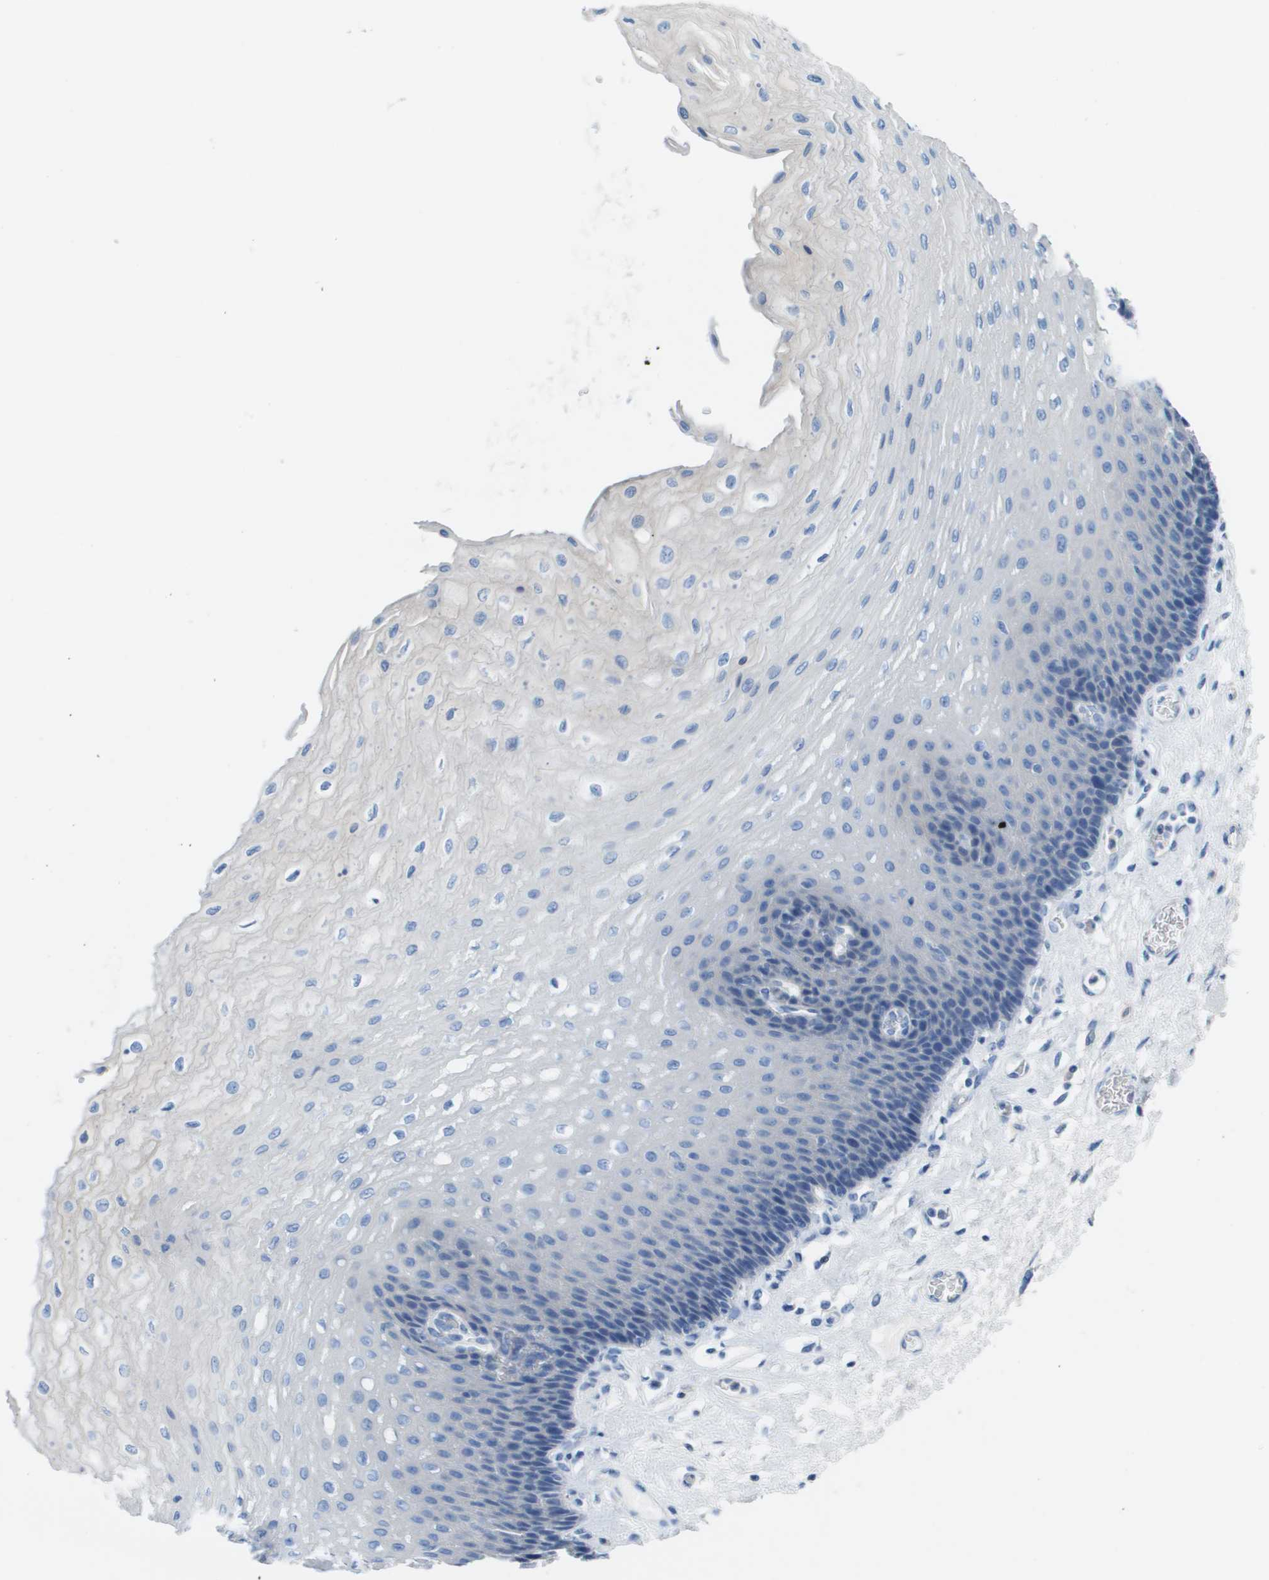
{"staining": {"intensity": "negative", "quantity": "none", "location": "none"}, "tissue": "esophagus", "cell_type": "Squamous epithelial cells", "image_type": "normal", "snomed": [{"axis": "morphology", "description": "Normal tissue, NOS"}, {"axis": "topography", "description": "Esophagus"}], "caption": "DAB immunohistochemical staining of unremarkable esophagus displays no significant positivity in squamous epithelial cells. (Stains: DAB (3,3'-diaminobenzidine) immunohistochemistry (IHC) with hematoxylin counter stain, Microscopy: brightfield microscopy at high magnification).", "gene": "CD46", "patient": {"sex": "female", "age": 72}}